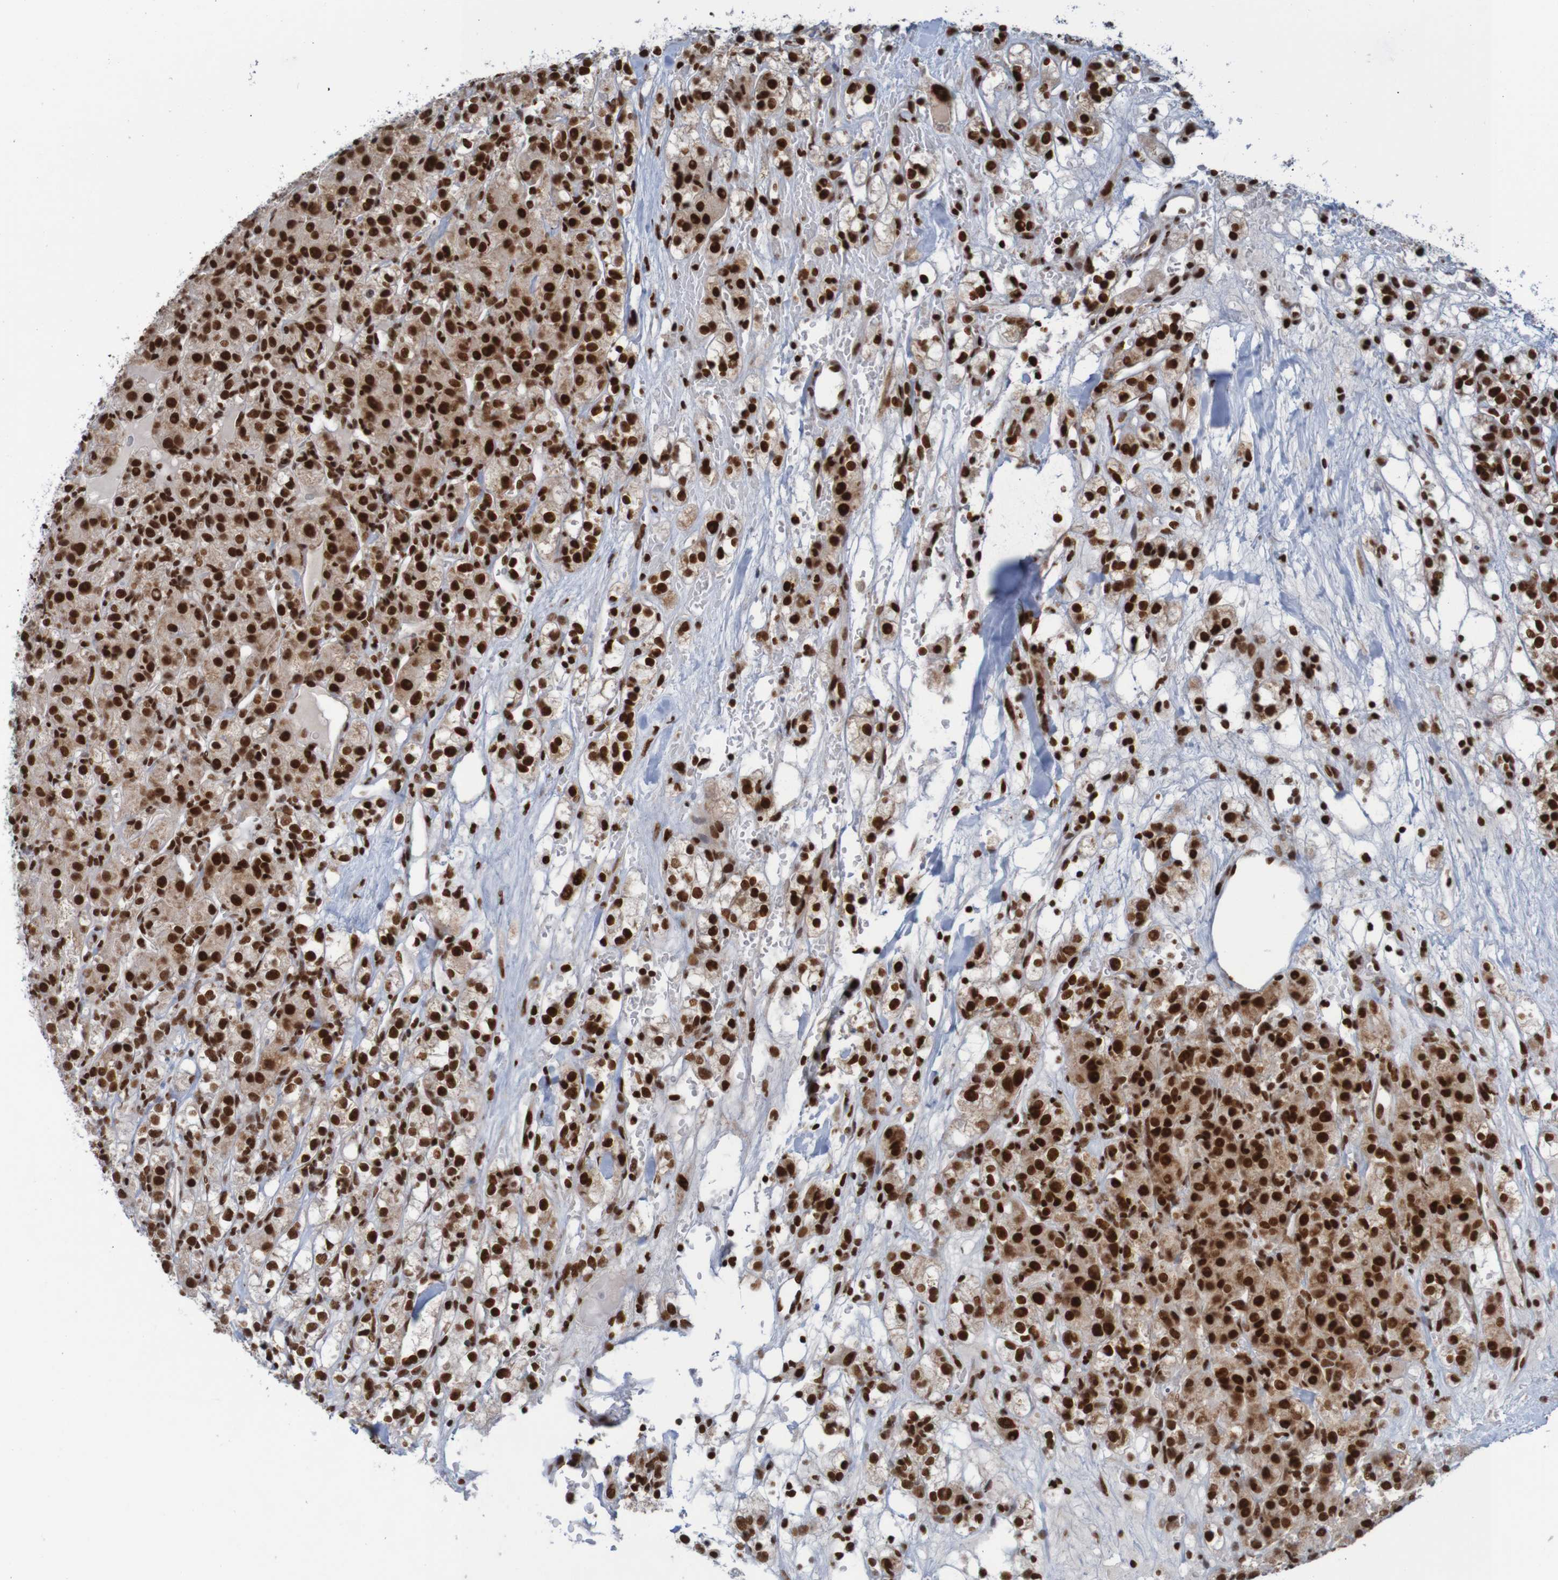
{"staining": {"intensity": "strong", "quantity": ">75%", "location": "nuclear"}, "tissue": "renal cancer", "cell_type": "Tumor cells", "image_type": "cancer", "snomed": [{"axis": "morphology", "description": "Normal tissue, NOS"}, {"axis": "morphology", "description": "Adenocarcinoma, NOS"}, {"axis": "topography", "description": "Kidney"}], "caption": "This micrograph displays IHC staining of human adenocarcinoma (renal), with high strong nuclear staining in approximately >75% of tumor cells.", "gene": "THRAP3", "patient": {"sex": "male", "age": 61}}